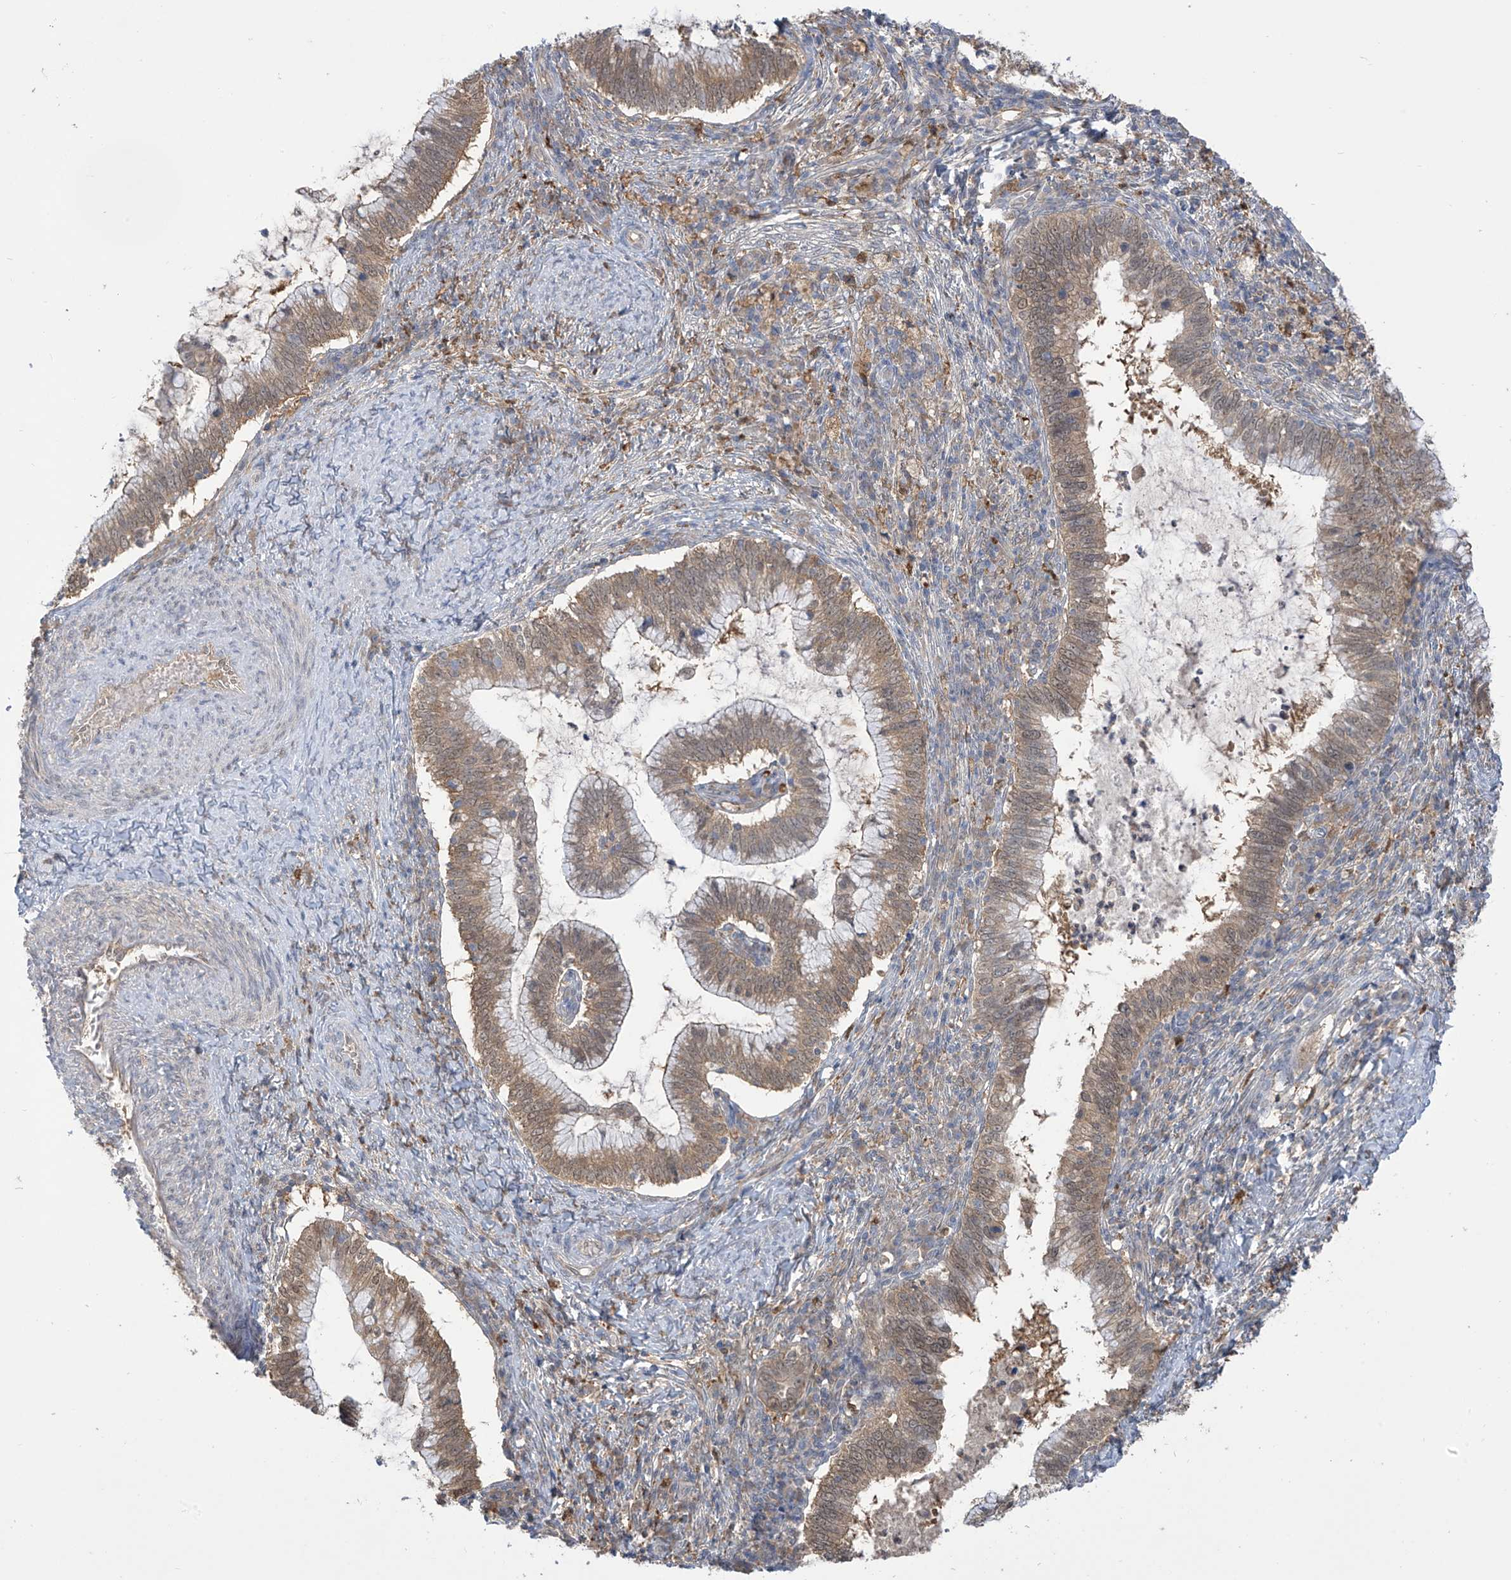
{"staining": {"intensity": "moderate", "quantity": ">75%", "location": "cytoplasmic/membranous,nuclear"}, "tissue": "cervical cancer", "cell_type": "Tumor cells", "image_type": "cancer", "snomed": [{"axis": "morphology", "description": "Adenocarcinoma, NOS"}, {"axis": "topography", "description": "Cervix"}], "caption": "There is medium levels of moderate cytoplasmic/membranous and nuclear positivity in tumor cells of adenocarcinoma (cervical), as demonstrated by immunohistochemical staining (brown color).", "gene": "IDH1", "patient": {"sex": "female", "age": 36}}